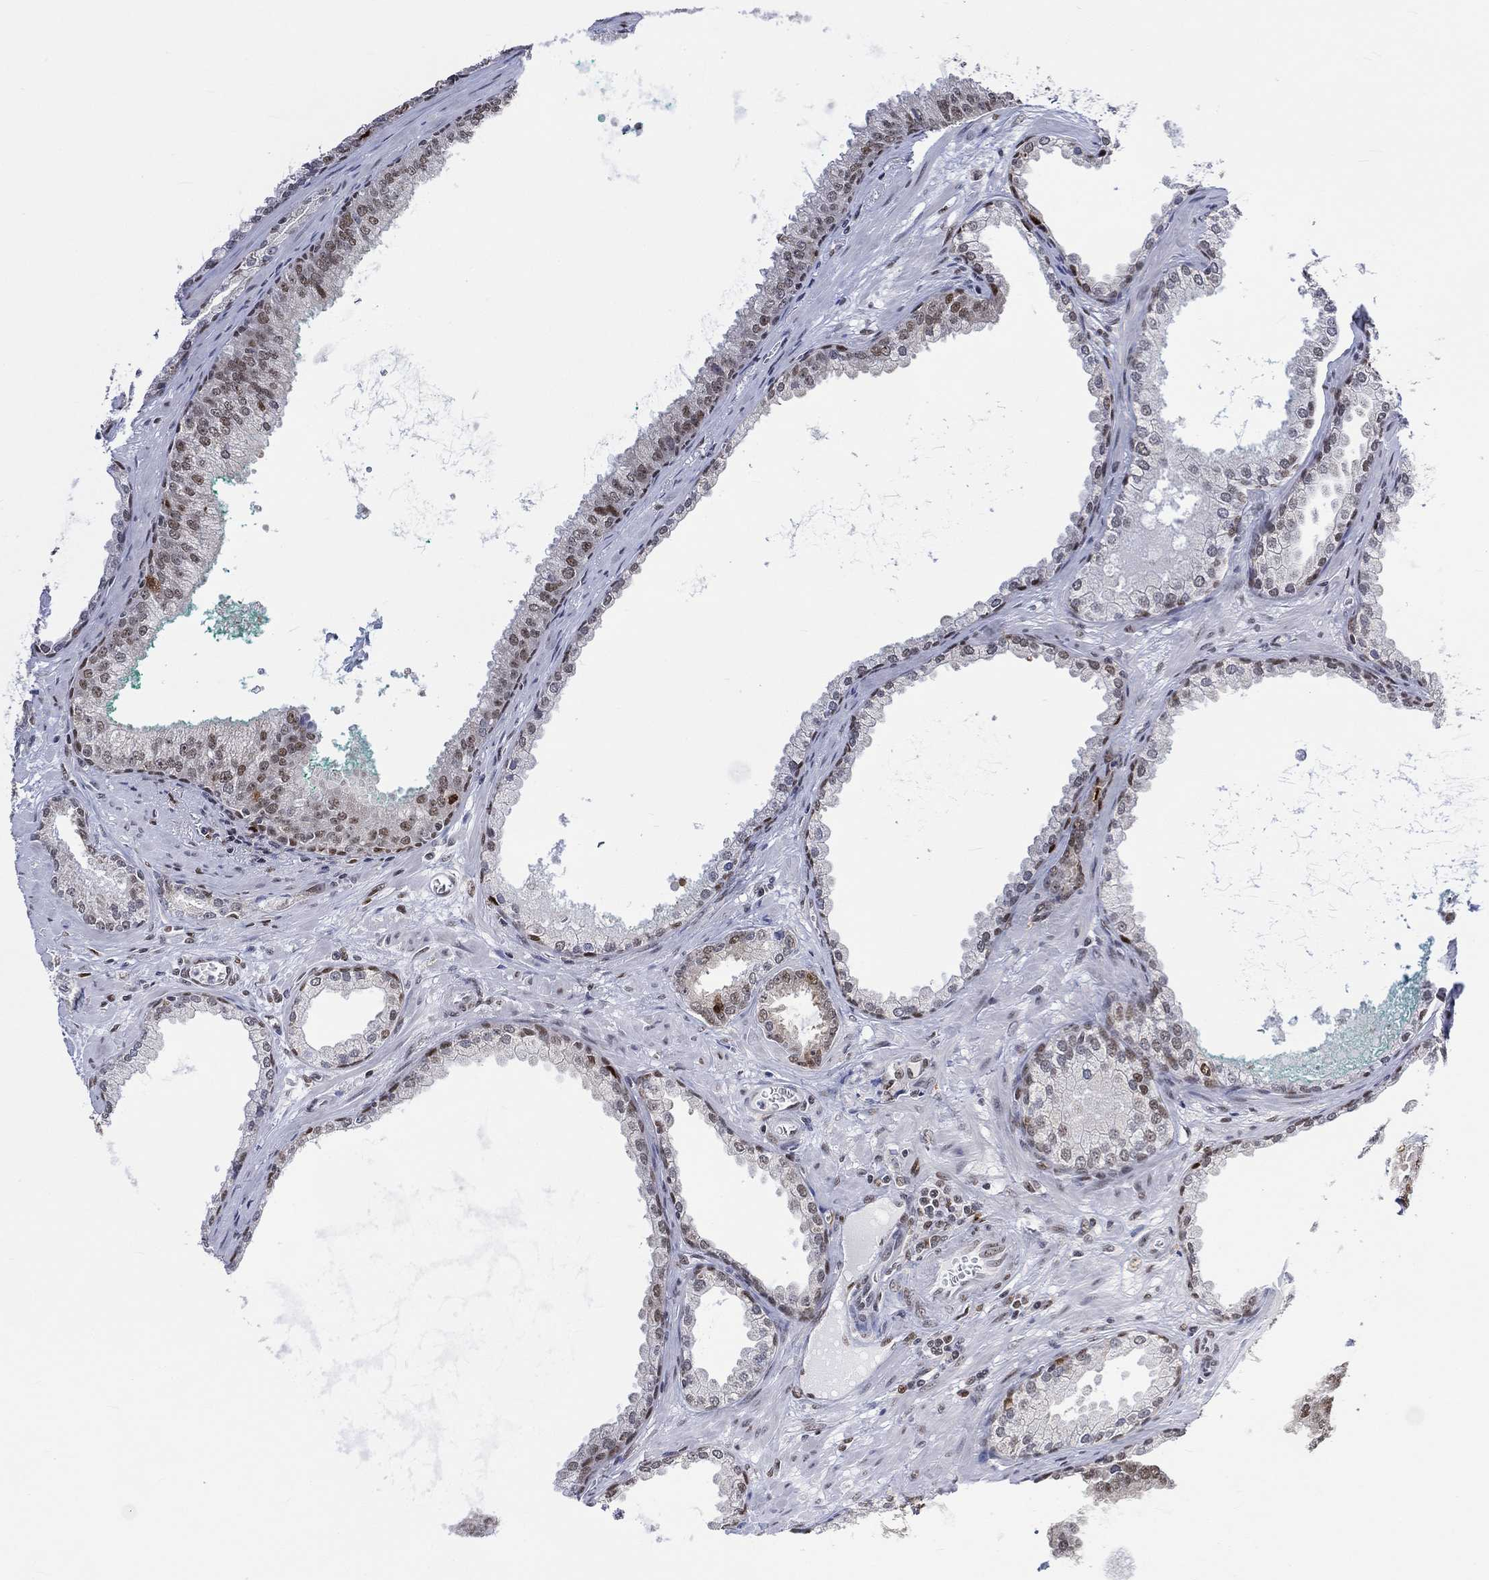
{"staining": {"intensity": "moderate", "quantity": "25%-75%", "location": "nuclear"}, "tissue": "prostate cancer", "cell_type": "Tumor cells", "image_type": "cancer", "snomed": [{"axis": "morphology", "description": "Adenocarcinoma, NOS"}, {"axis": "topography", "description": "Prostate"}], "caption": "An immunohistochemistry (IHC) photomicrograph of neoplastic tissue is shown. Protein staining in brown highlights moderate nuclear positivity in prostate cancer (adenocarcinoma) within tumor cells. Using DAB (brown) and hematoxylin (blue) stains, captured at high magnification using brightfield microscopy.", "gene": "RAD54L2", "patient": {"sex": "male", "age": 67}}